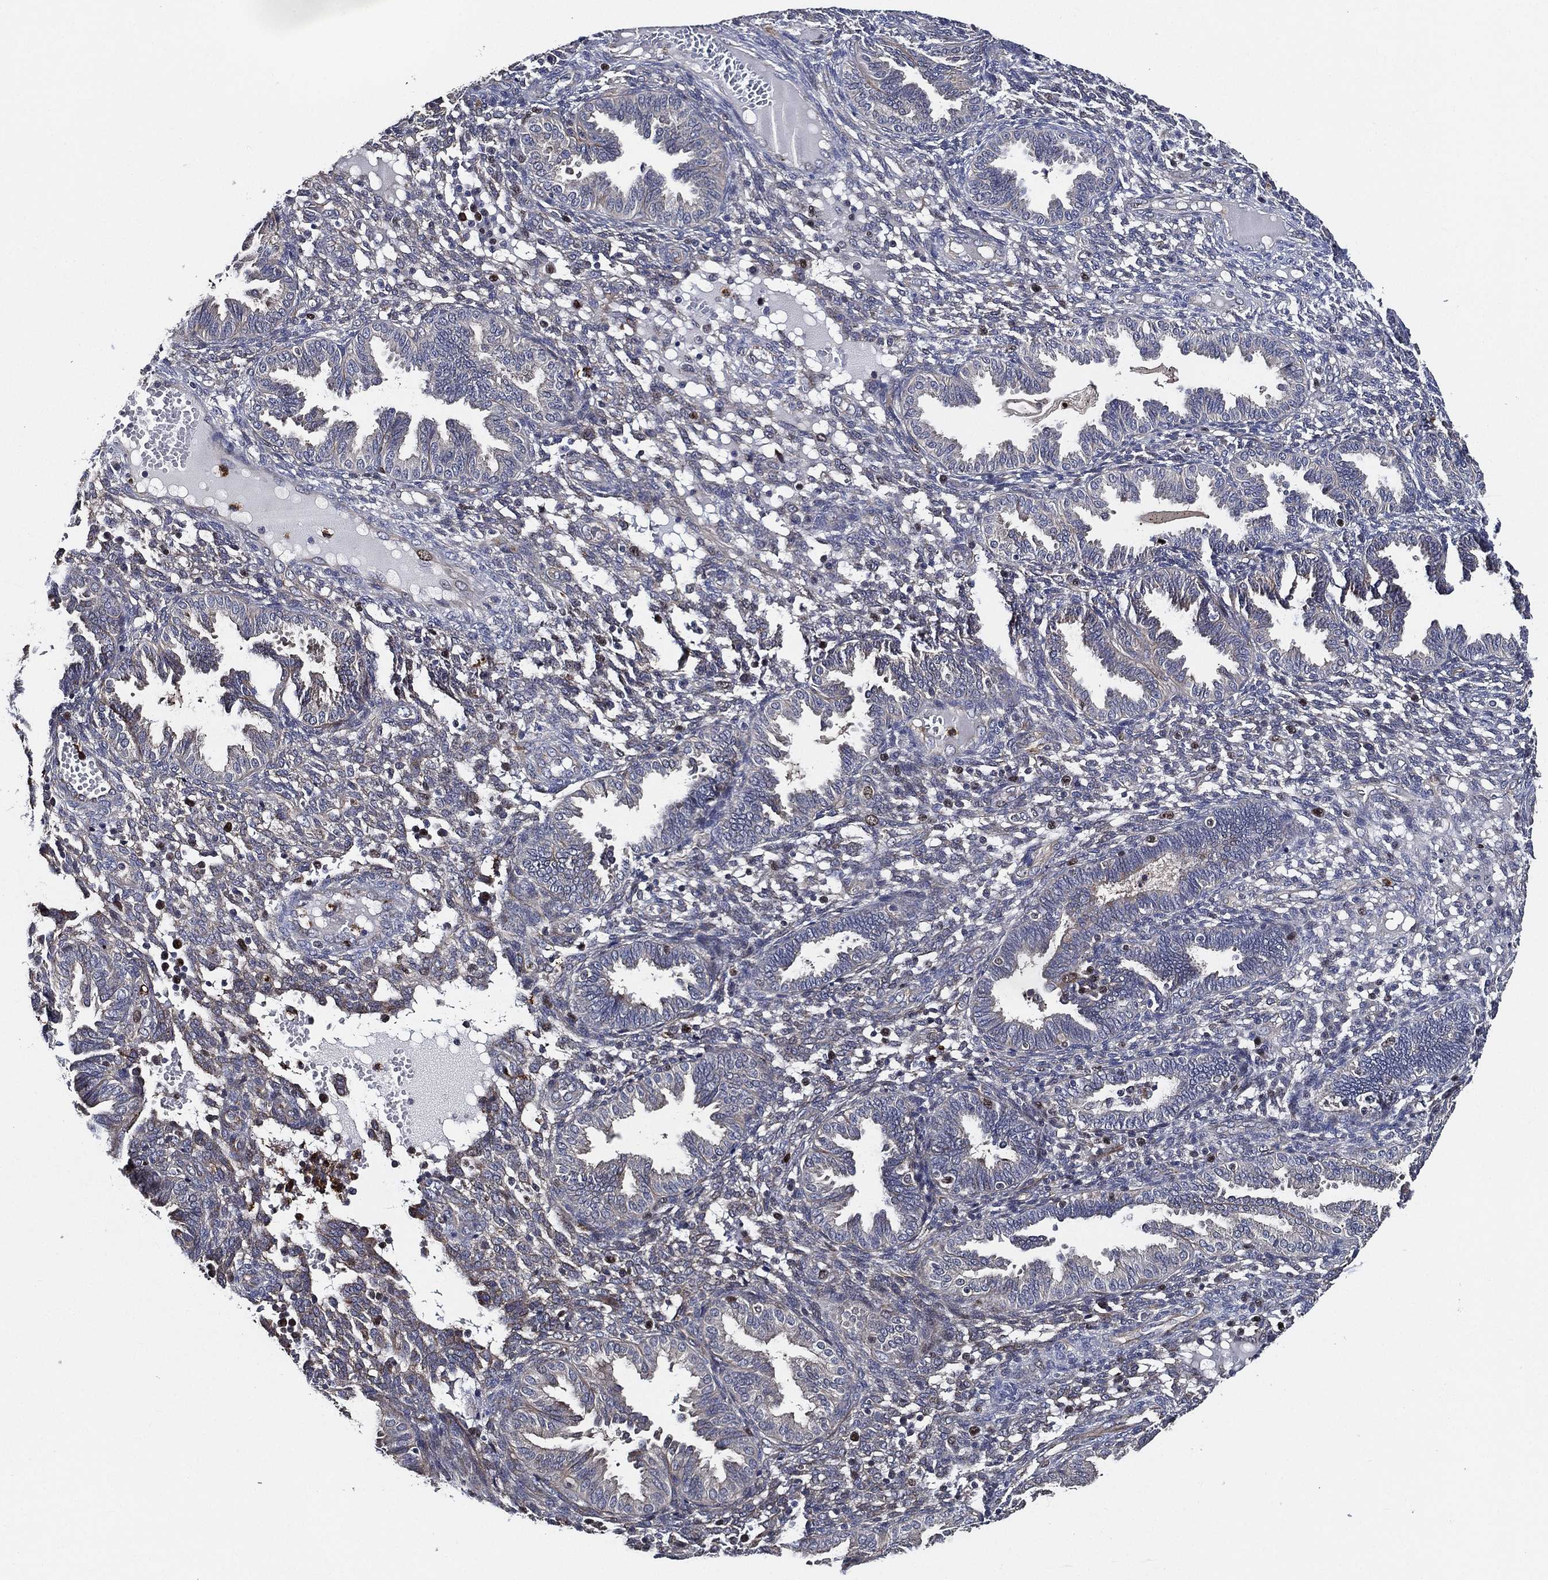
{"staining": {"intensity": "negative", "quantity": "none", "location": "none"}, "tissue": "endometrium", "cell_type": "Cells in endometrial stroma", "image_type": "normal", "snomed": [{"axis": "morphology", "description": "Normal tissue, NOS"}, {"axis": "topography", "description": "Endometrium"}], "caption": "This is an immunohistochemistry photomicrograph of benign human endometrium. There is no staining in cells in endometrial stroma.", "gene": "KIF20B", "patient": {"sex": "female", "age": 42}}